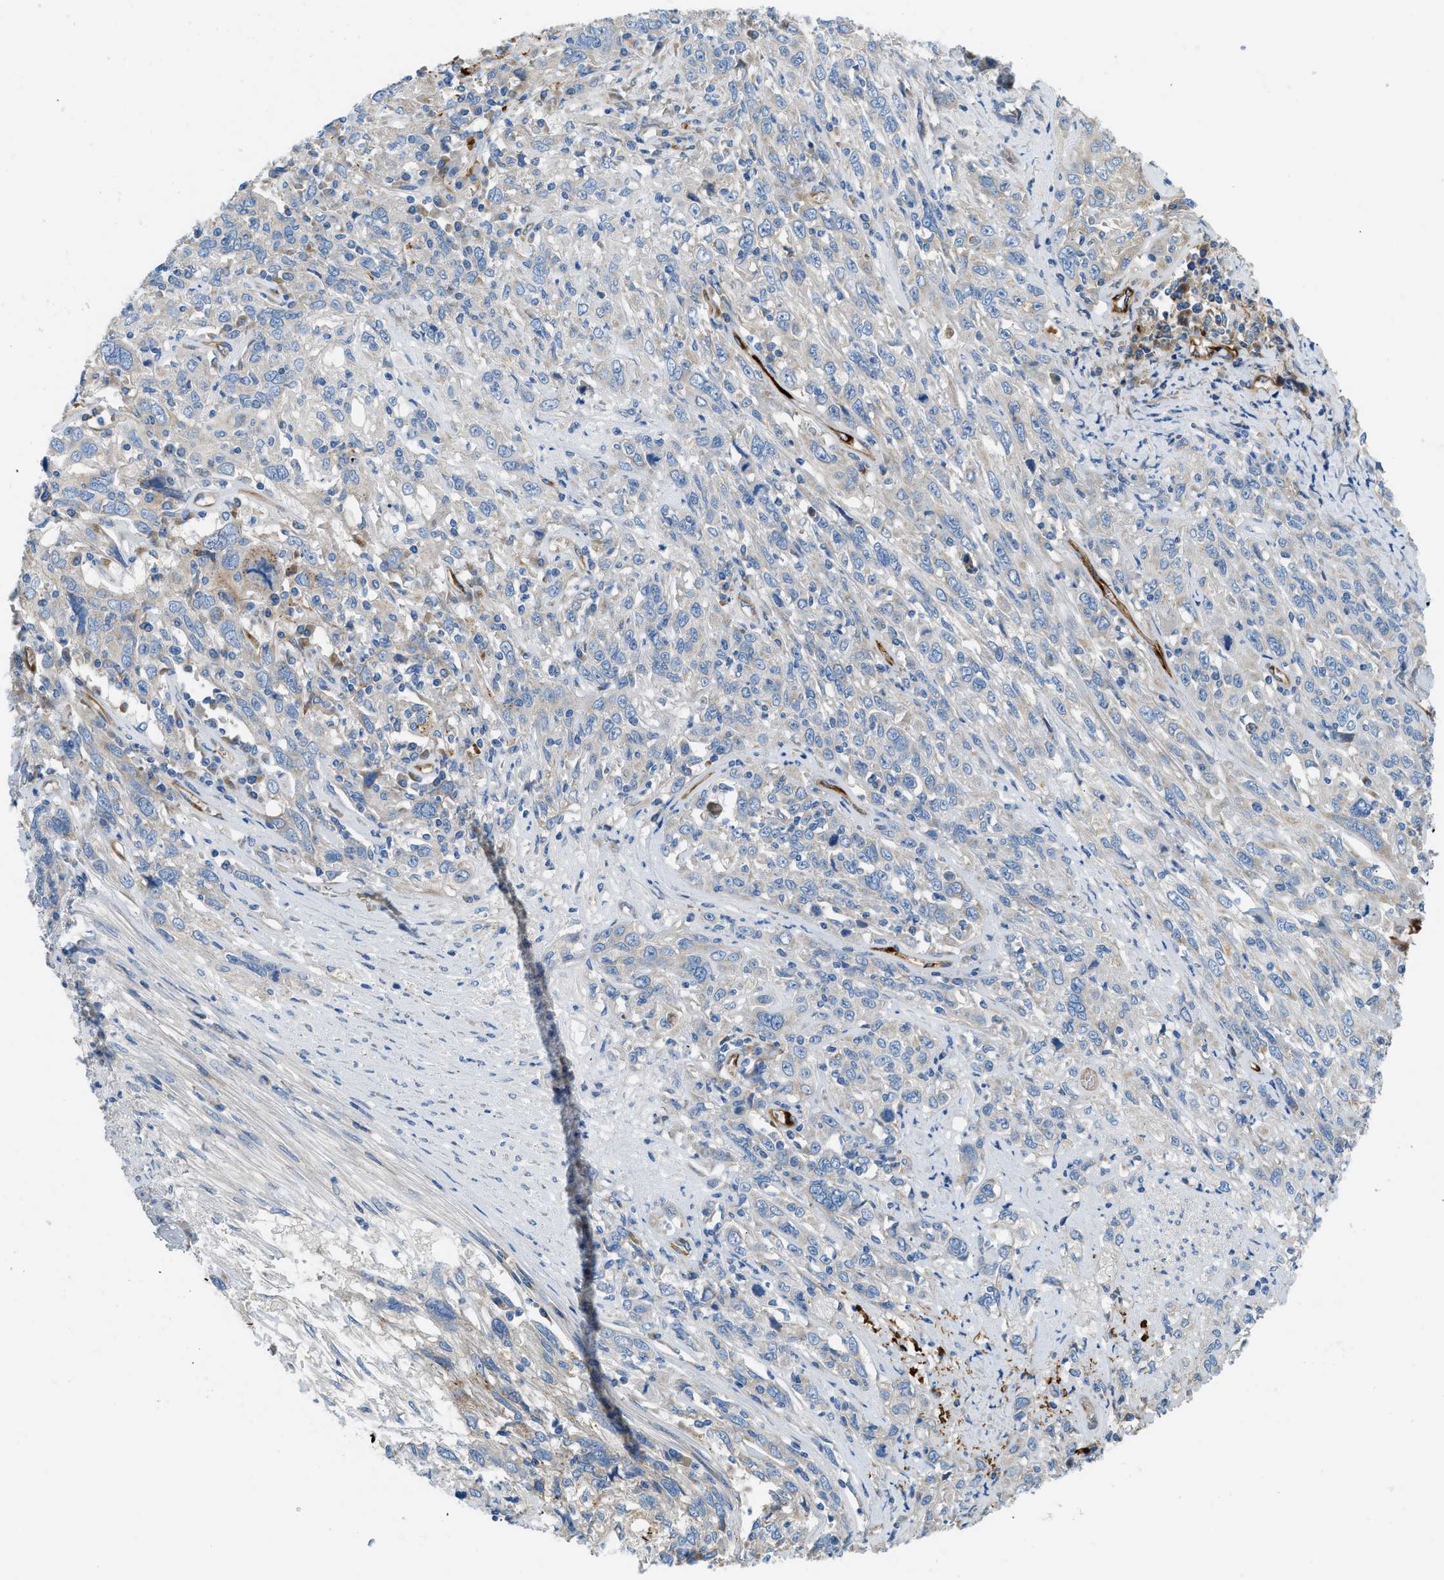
{"staining": {"intensity": "negative", "quantity": "none", "location": "none"}, "tissue": "cervical cancer", "cell_type": "Tumor cells", "image_type": "cancer", "snomed": [{"axis": "morphology", "description": "Squamous cell carcinoma, NOS"}, {"axis": "topography", "description": "Cervix"}], "caption": "Tumor cells show no significant staining in cervical cancer. (DAB (3,3'-diaminobenzidine) IHC with hematoxylin counter stain).", "gene": "COL15A1", "patient": {"sex": "female", "age": 46}}